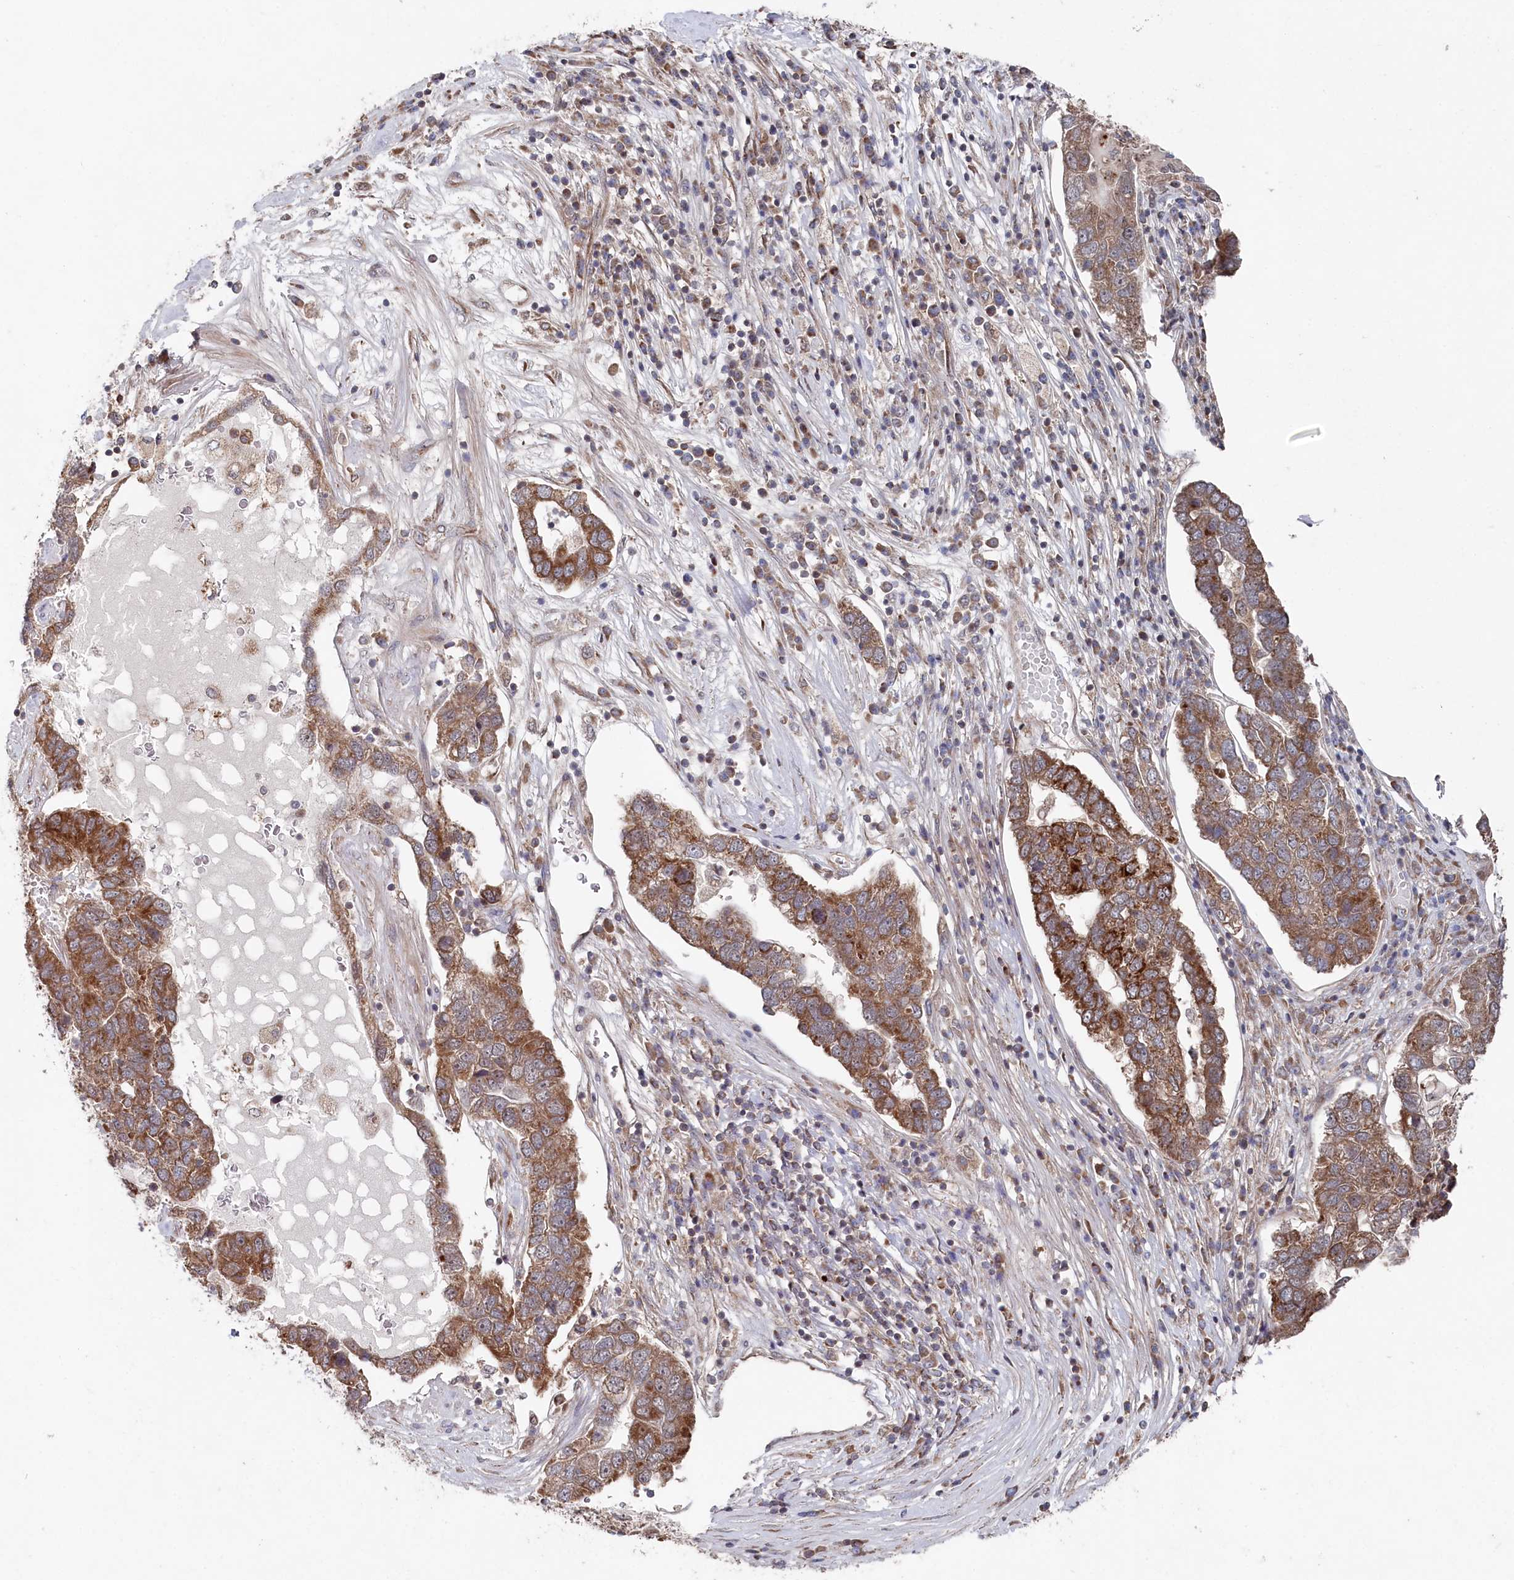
{"staining": {"intensity": "moderate", "quantity": ">75%", "location": "cytoplasmic/membranous"}, "tissue": "pancreatic cancer", "cell_type": "Tumor cells", "image_type": "cancer", "snomed": [{"axis": "morphology", "description": "Adenocarcinoma, NOS"}, {"axis": "topography", "description": "Pancreas"}], "caption": "A brown stain shows moderate cytoplasmic/membranous expression of a protein in human pancreatic cancer tumor cells. Using DAB (brown) and hematoxylin (blue) stains, captured at high magnification using brightfield microscopy.", "gene": "WAPL", "patient": {"sex": "female", "age": 61}}